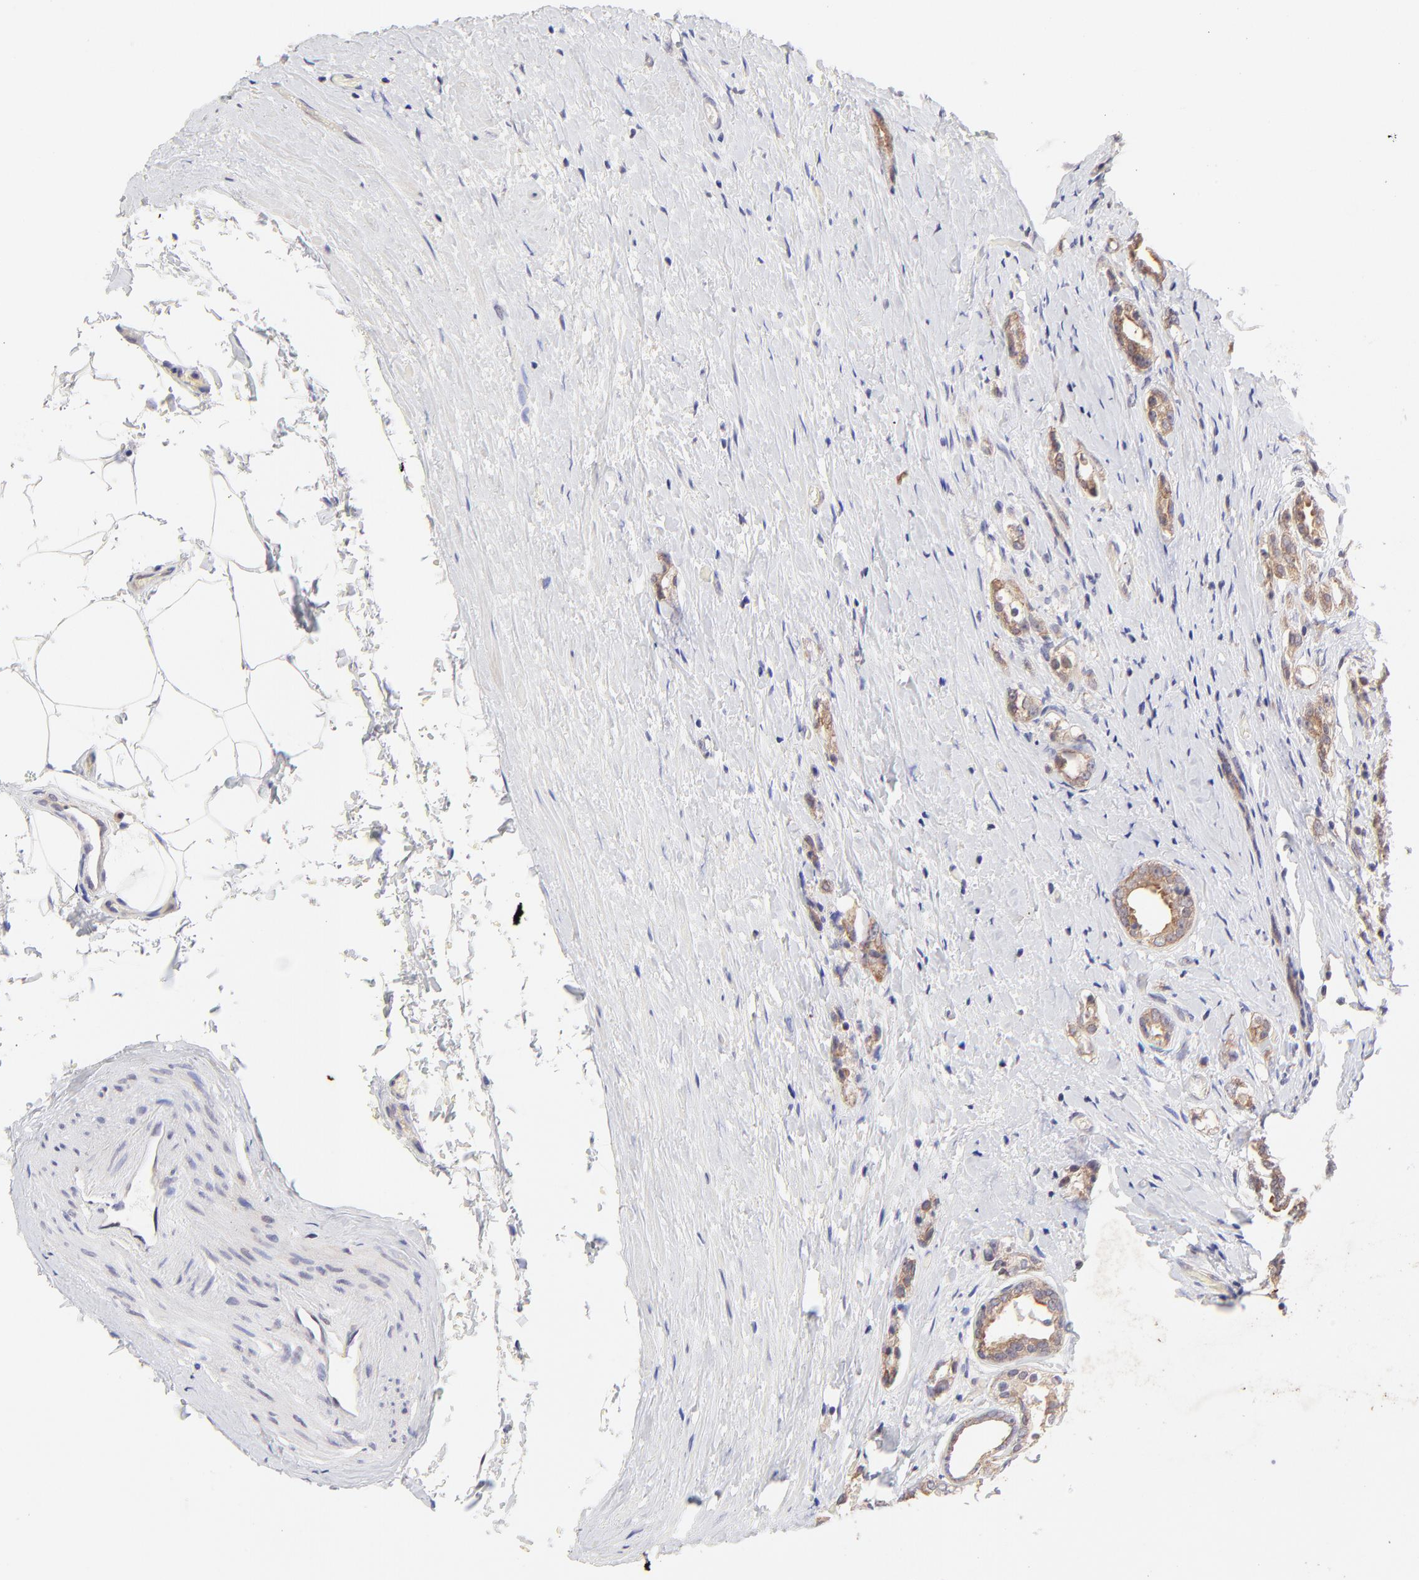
{"staining": {"intensity": "moderate", "quantity": ">75%", "location": "cytoplasmic/membranous"}, "tissue": "prostate cancer", "cell_type": "Tumor cells", "image_type": "cancer", "snomed": [{"axis": "morphology", "description": "Adenocarcinoma, Medium grade"}, {"axis": "topography", "description": "Prostate"}], "caption": "This is an image of immunohistochemistry (IHC) staining of prostate adenocarcinoma (medium-grade), which shows moderate expression in the cytoplasmic/membranous of tumor cells.", "gene": "TNRC6B", "patient": {"sex": "male", "age": 59}}